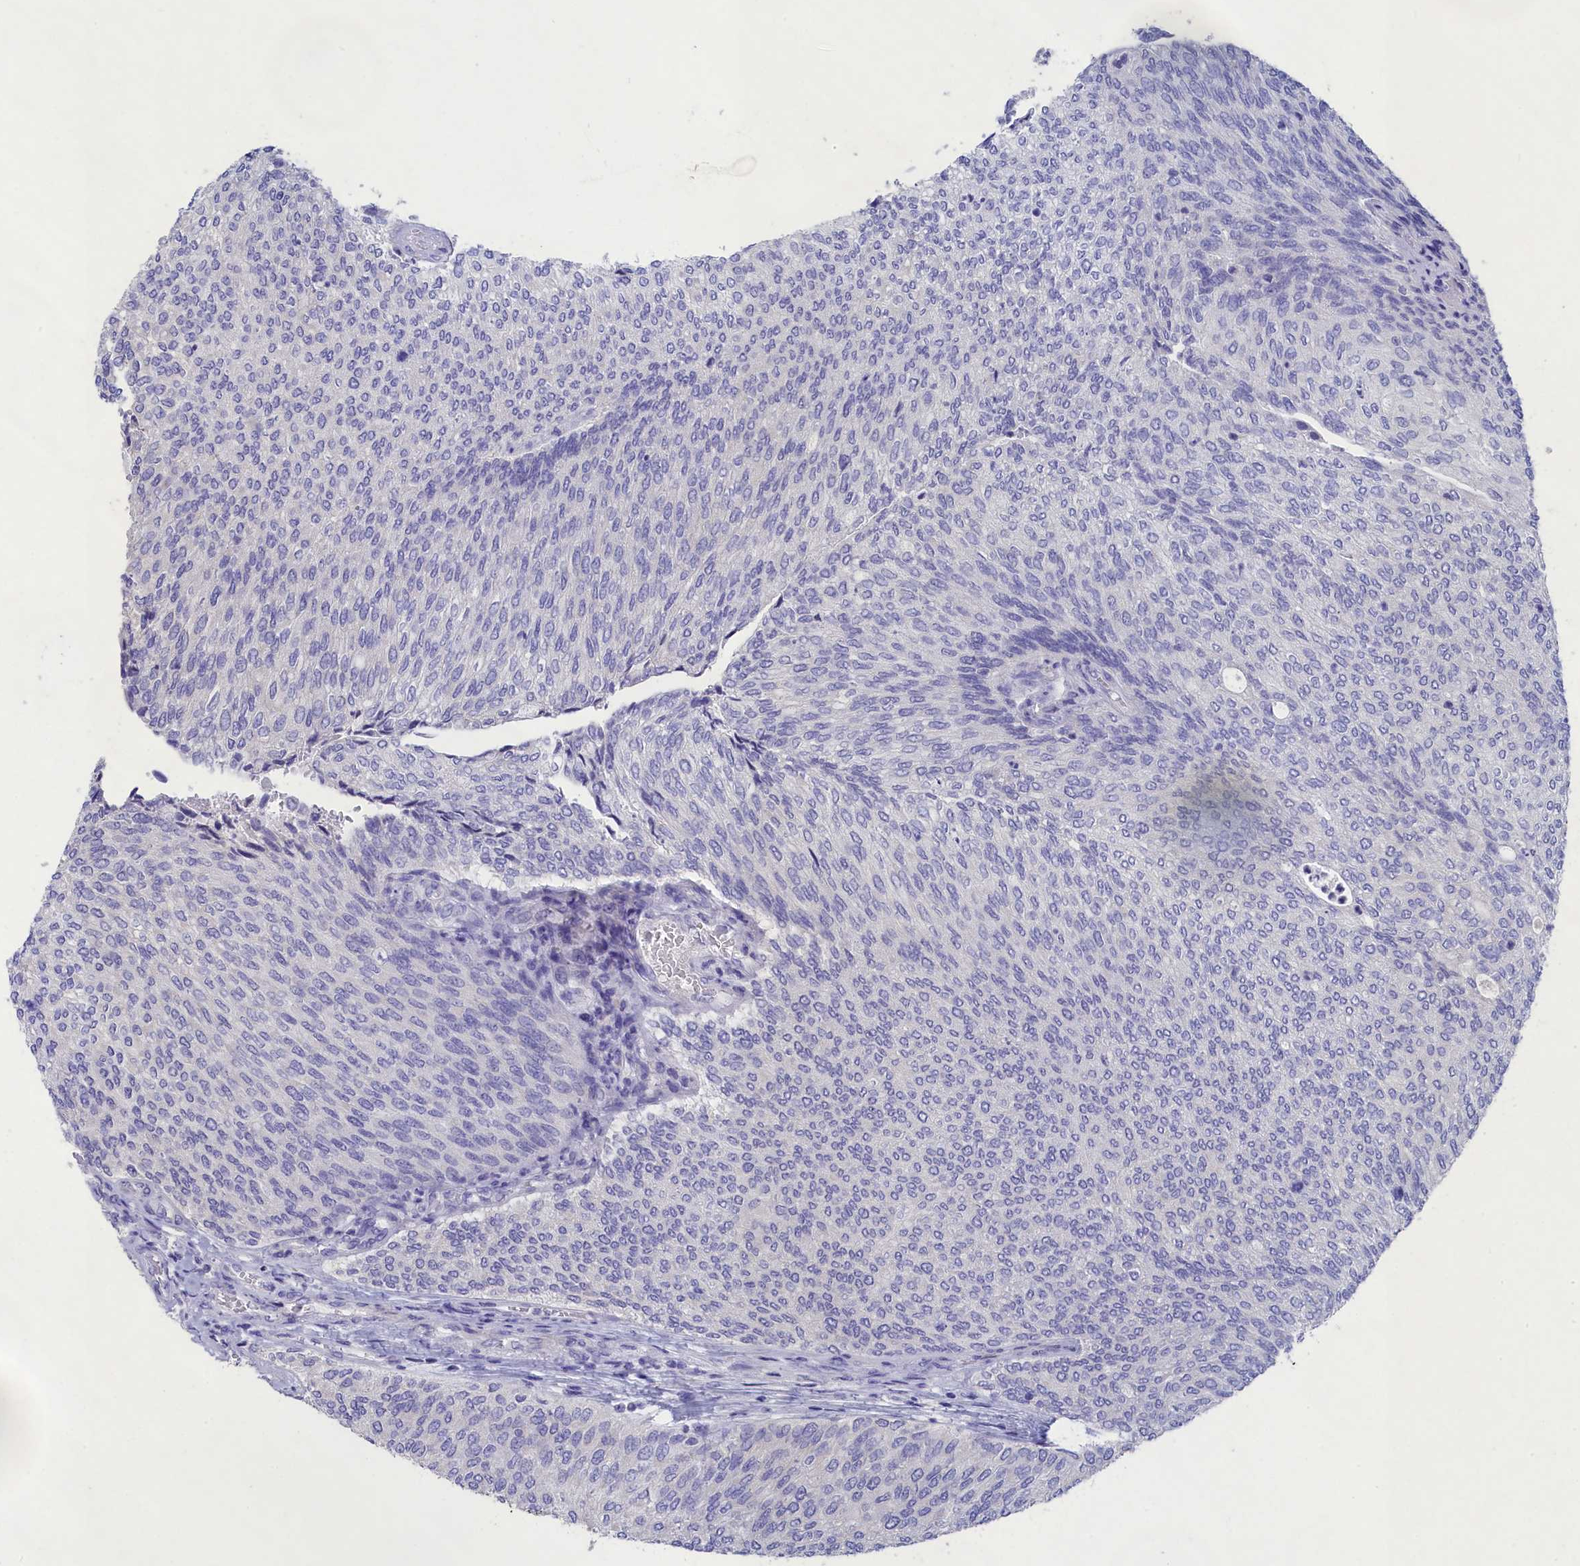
{"staining": {"intensity": "negative", "quantity": "none", "location": "none"}, "tissue": "urothelial cancer", "cell_type": "Tumor cells", "image_type": "cancer", "snomed": [{"axis": "morphology", "description": "Urothelial carcinoma, Low grade"}, {"axis": "topography", "description": "Urinary bladder"}], "caption": "Immunohistochemistry of urothelial cancer displays no staining in tumor cells. (DAB (3,3'-diaminobenzidine) immunohistochemistry with hematoxylin counter stain).", "gene": "PRDM12", "patient": {"sex": "female", "age": 79}}